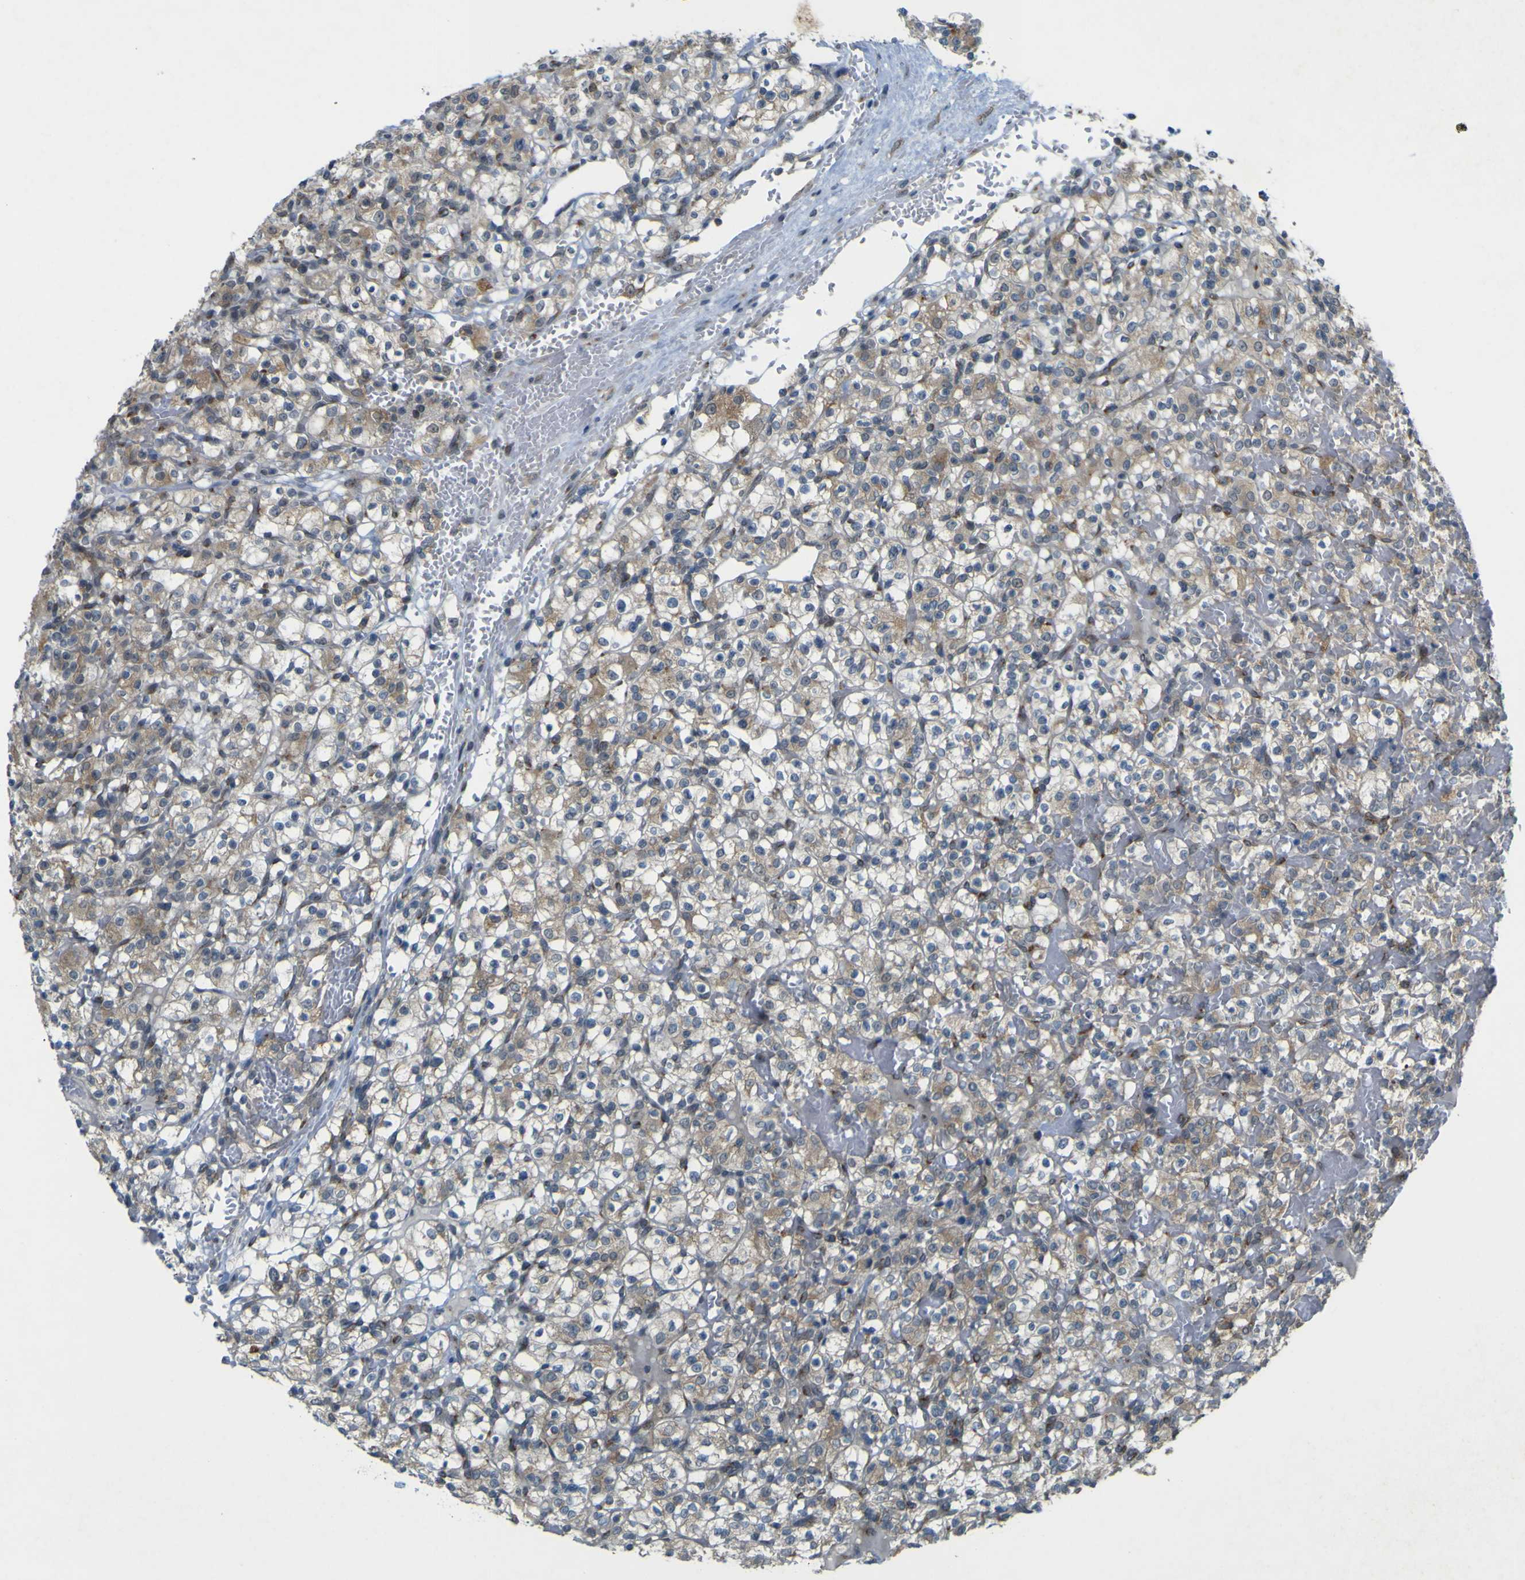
{"staining": {"intensity": "weak", "quantity": "<25%", "location": "cytoplasmic/membranous"}, "tissue": "renal cancer", "cell_type": "Tumor cells", "image_type": "cancer", "snomed": [{"axis": "morphology", "description": "Normal tissue, NOS"}, {"axis": "morphology", "description": "Adenocarcinoma, NOS"}, {"axis": "topography", "description": "Kidney"}], "caption": "This image is of renal adenocarcinoma stained with immunohistochemistry (IHC) to label a protein in brown with the nuclei are counter-stained blue. There is no positivity in tumor cells.", "gene": "IGF2R", "patient": {"sex": "female", "age": 72}}